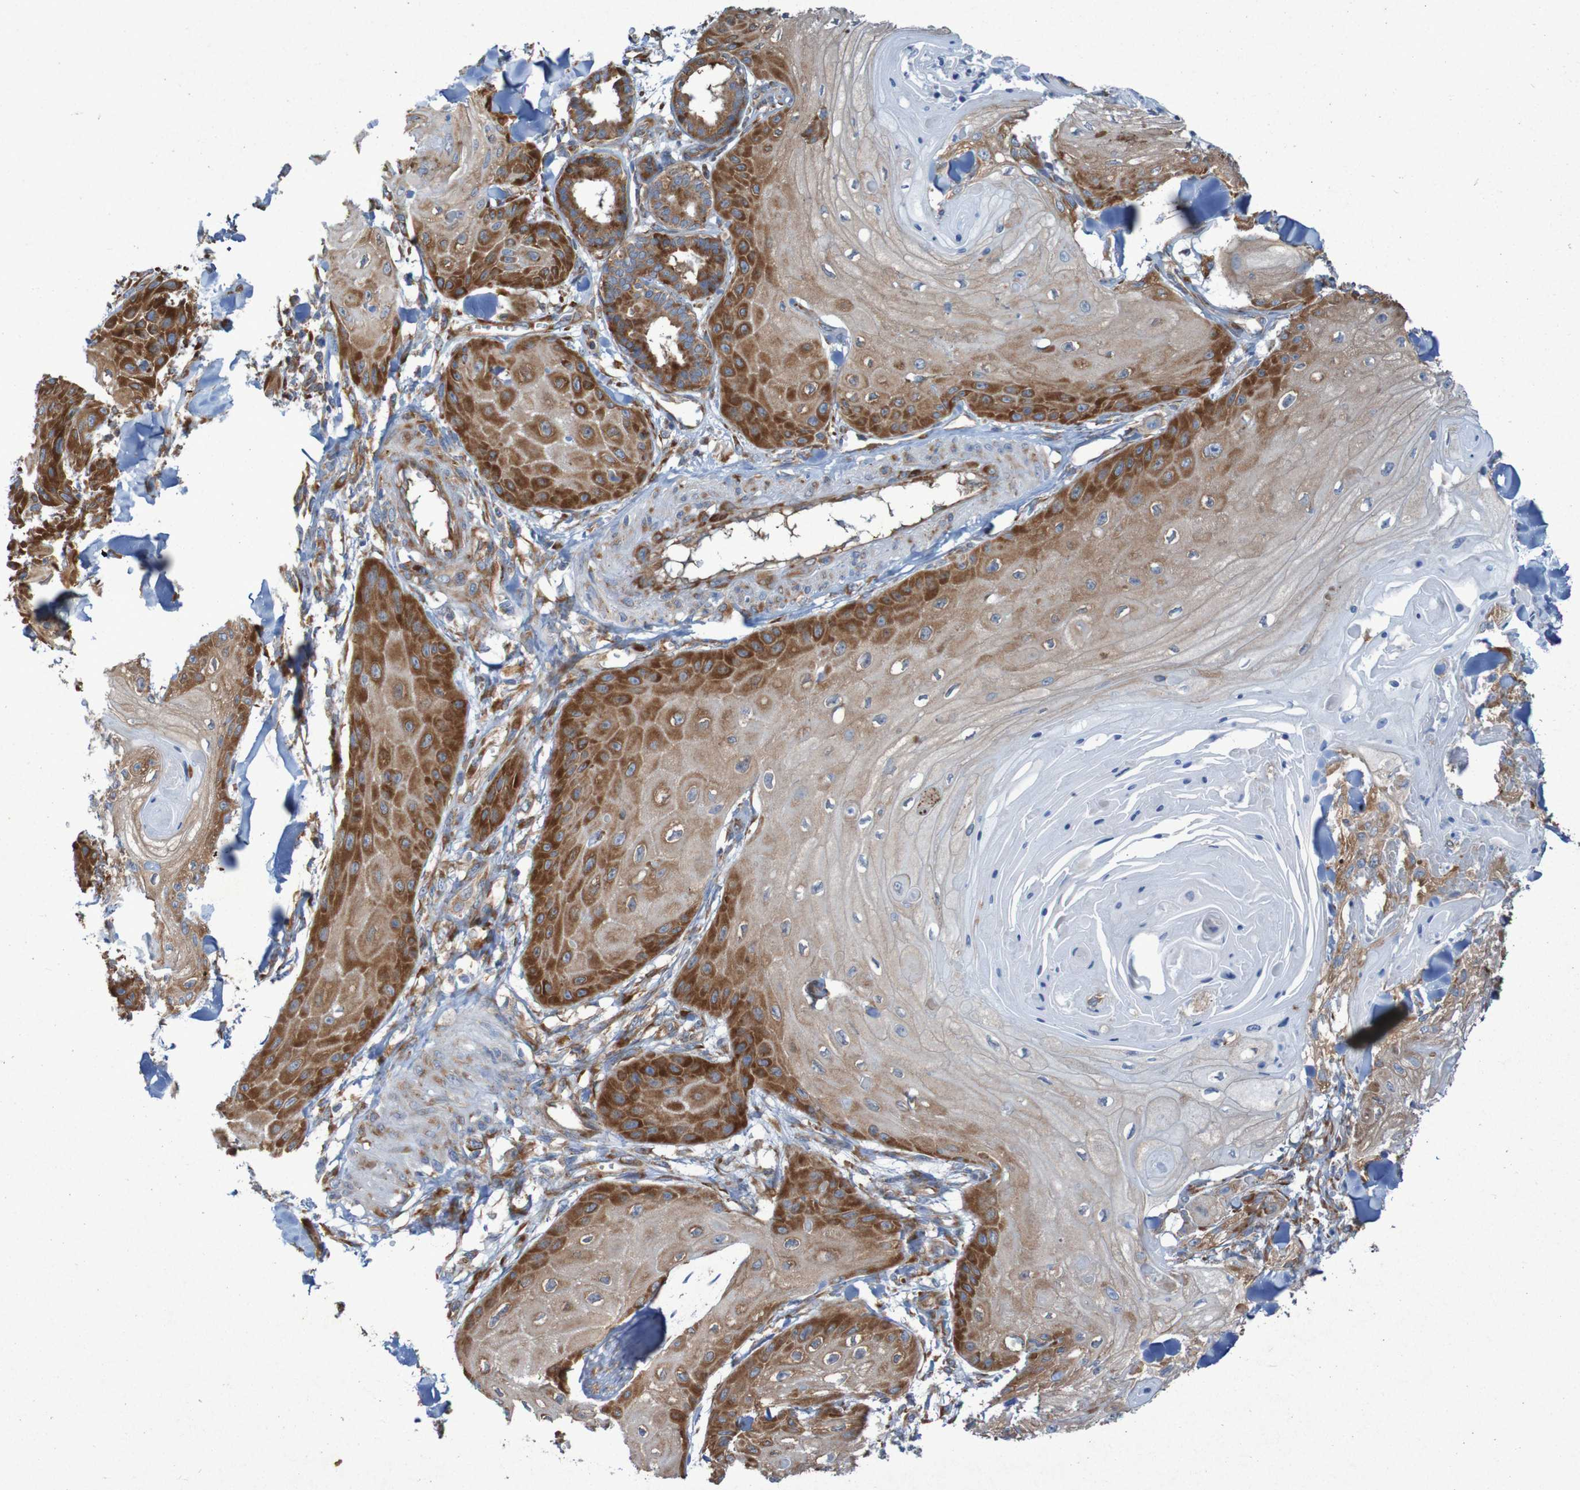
{"staining": {"intensity": "strong", "quantity": ">75%", "location": "cytoplasmic/membranous"}, "tissue": "skin cancer", "cell_type": "Tumor cells", "image_type": "cancer", "snomed": [{"axis": "morphology", "description": "Squamous cell carcinoma, NOS"}, {"axis": "topography", "description": "Skin"}], "caption": "An image showing strong cytoplasmic/membranous positivity in about >75% of tumor cells in skin cancer, as visualized by brown immunohistochemical staining.", "gene": "RPL10", "patient": {"sex": "male", "age": 74}}